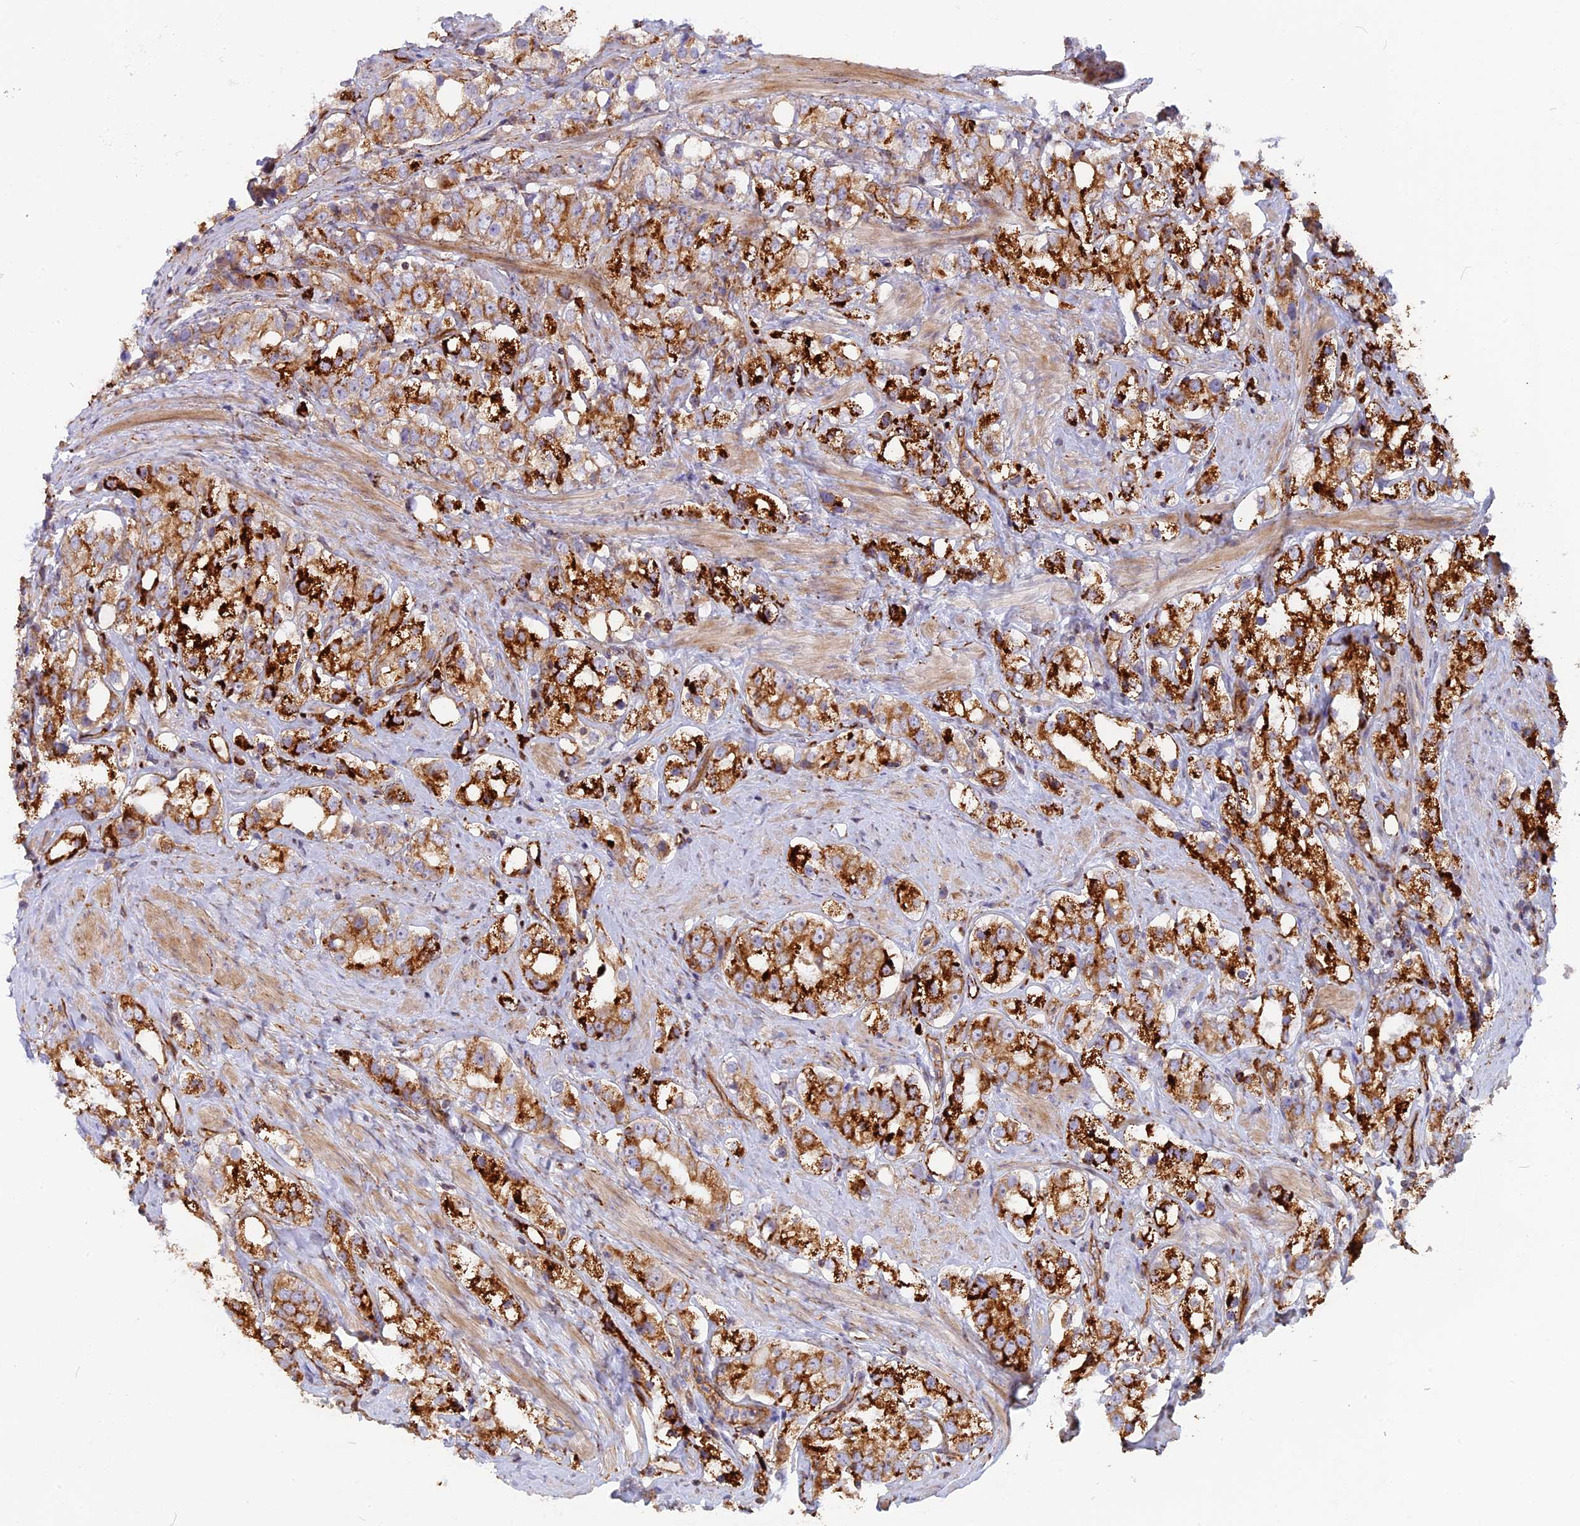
{"staining": {"intensity": "strong", "quantity": ">75%", "location": "cytoplasmic/membranous"}, "tissue": "prostate cancer", "cell_type": "Tumor cells", "image_type": "cancer", "snomed": [{"axis": "morphology", "description": "Adenocarcinoma, NOS"}, {"axis": "topography", "description": "Prostate"}], "caption": "IHC micrograph of neoplastic tissue: human prostate adenocarcinoma stained using IHC exhibits high levels of strong protein expression localized specifically in the cytoplasmic/membranous of tumor cells, appearing as a cytoplasmic/membranous brown color.", "gene": "CNBD2", "patient": {"sex": "male", "age": 79}}